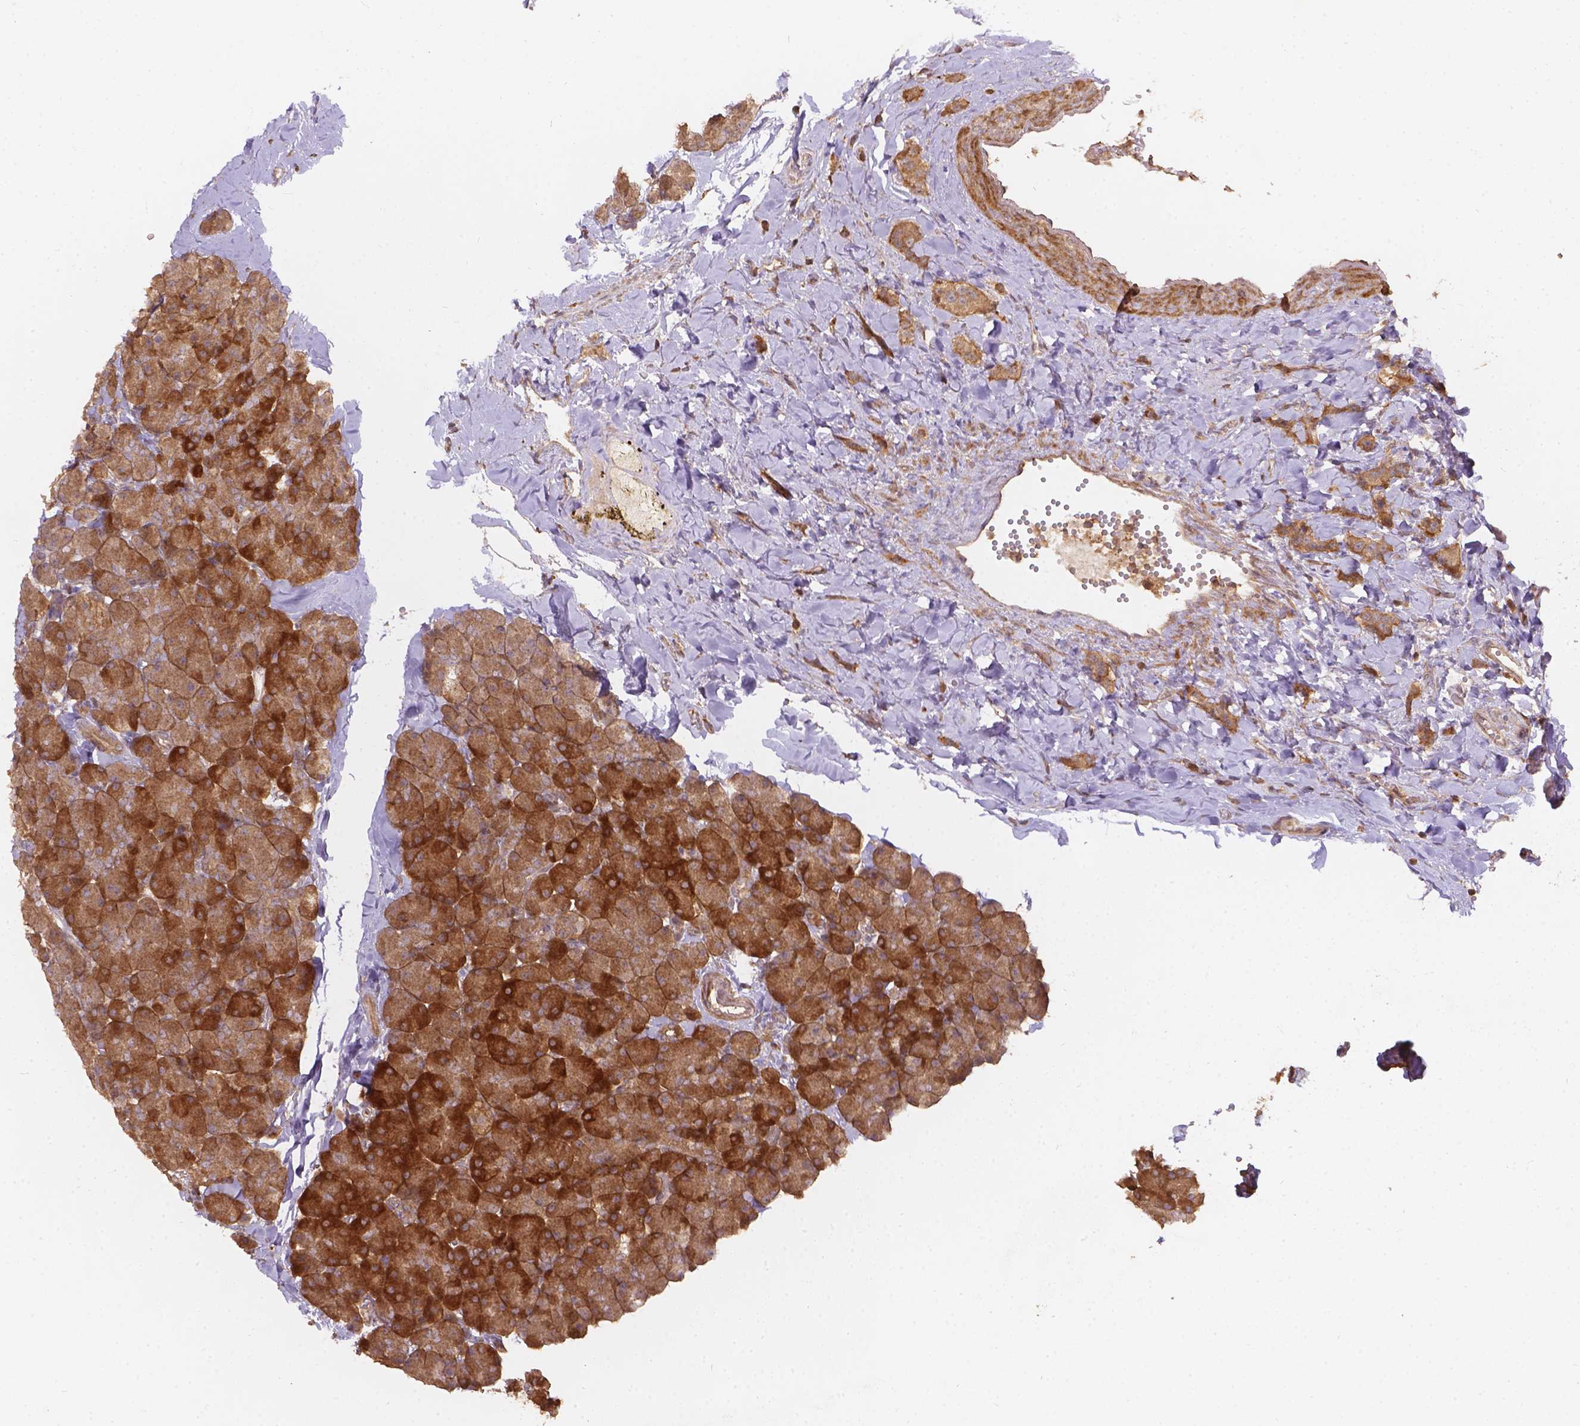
{"staining": {"intensity": "moderate", "quantity": ">75%", "location": "cytoplasmic/membranous"}, "tissue": "carcinoid", "cell_type": "Tumor cells", "image_type": "cancer", "snomed": [{"axis": "morphology", "description": "Normal tissue, NOS"}, {"axis": "morphology", "description": "Carcinoid, malignant, NOS"}, {"axis": "topography", "description": "Pancreas"}], "caption": "Protein expression analysis of human malignant carcinoid reveals moderate cytoplasmic/membranous positivity in approximately >75% of tumor cells.", "gene": "XPR1", "patient": {"sex": "male", "age": 36}}